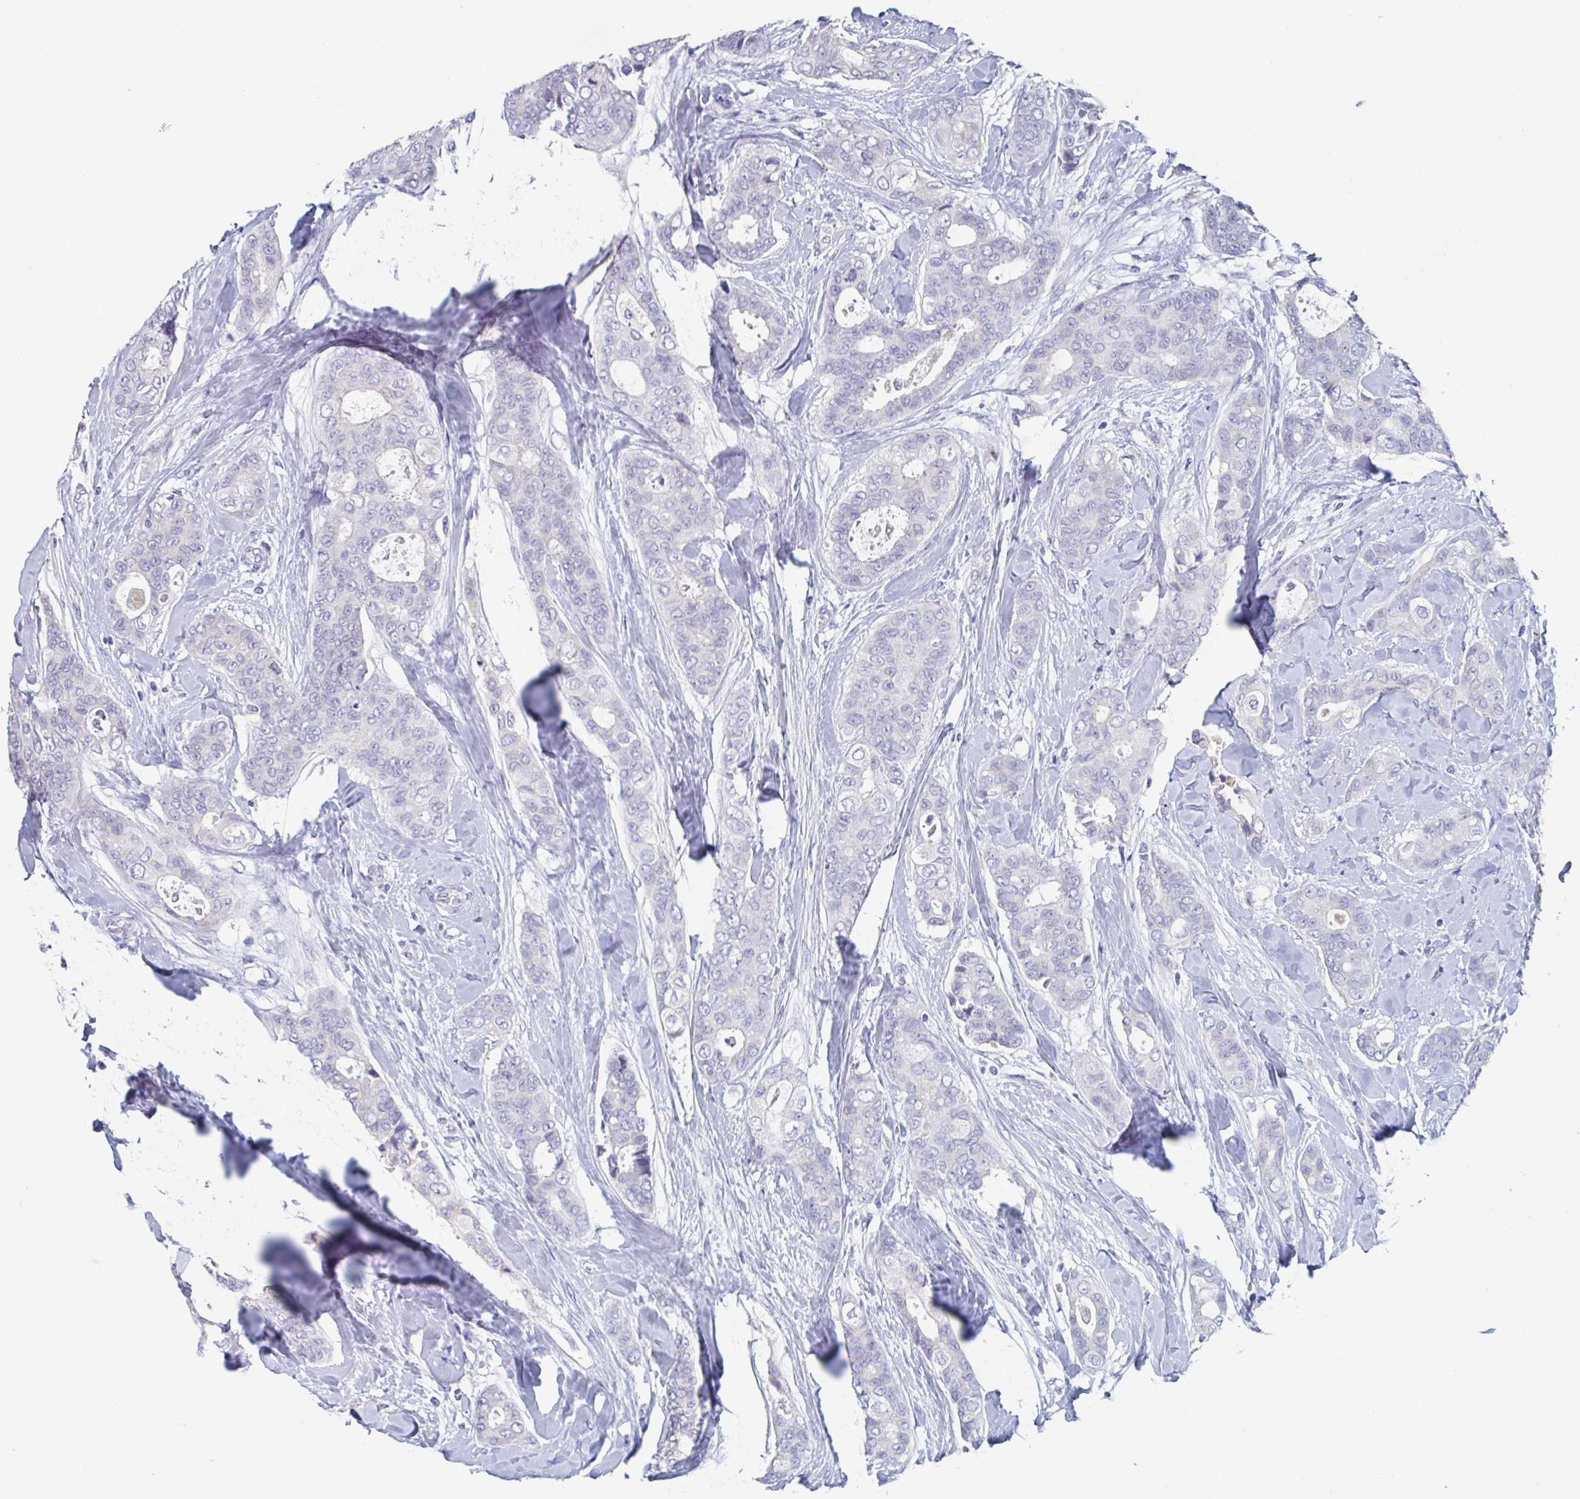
{"staining": {"intensity": "negative", "quantity": "none", "location": "none"}, "tissue": "breast cancer", "cell_type": "Tumor cells", "image_type": "cancer", "snomed": [{"axis": "morphology", "description": "Duct carcinoma"}, {"axis": "topography", "description": "Breast"}], "caption": "This is an immunohistochemistry (IHC) photomicrograph of breast invasive ductal carcinoma. There is no positivity in tumor cells.", "gene": "ABHD16A", "patient": {"sex": "female", "age": 45}}